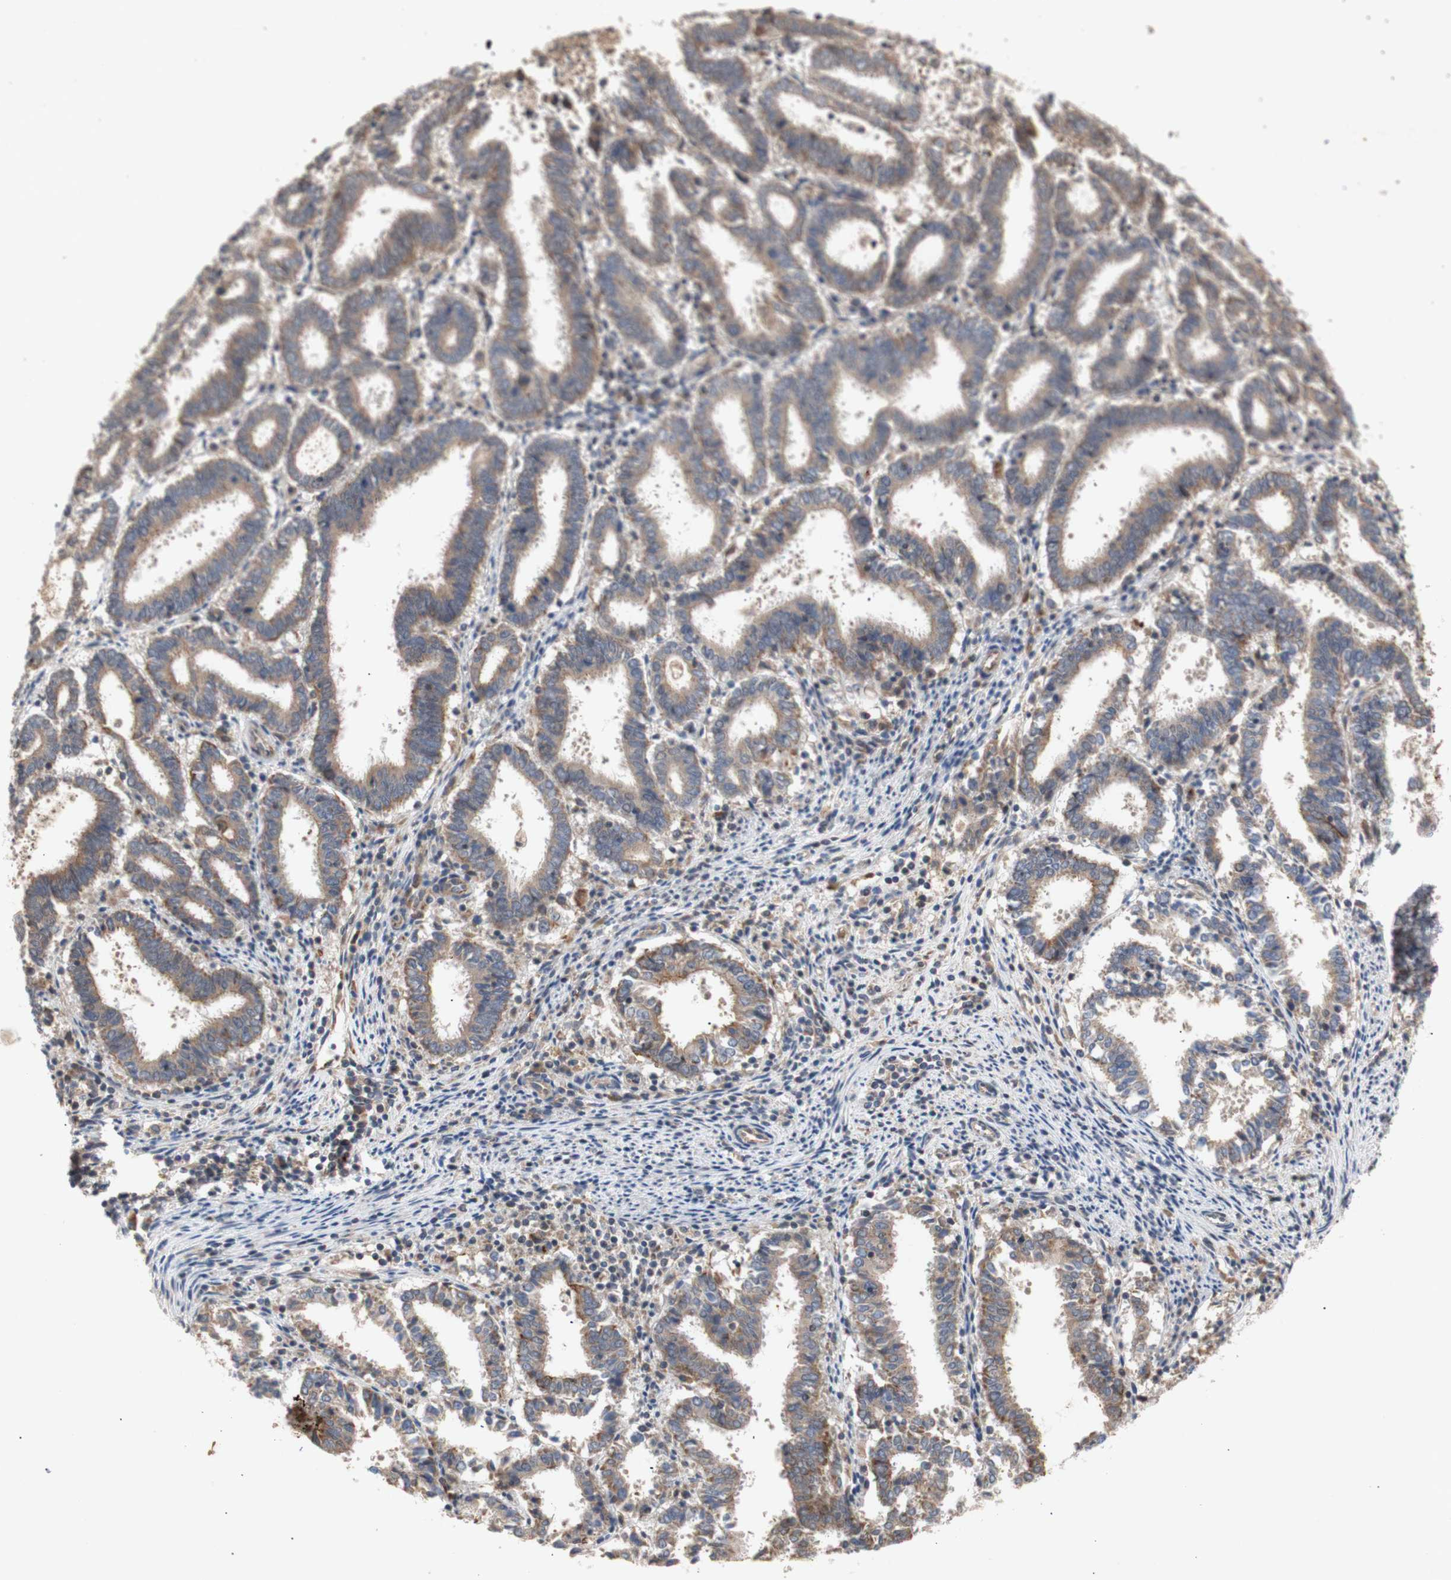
{"staining": {"intensity": "weak", "quantity": ">75%", "location": "cytoplasmic/membranous"}, "tissue": "endometrial cancer", "cell_type": "Tumor cells", "image_type": "cancer", "snomed": [{"axis": "morphology", "description": "Adenocarcinoma, NOS"}, {"axis": "topography", "description": "Uterus"}], "caption": "Weak cytoplasmic/membranous expression is present in about >75% of tumor cells in adenocarcinoma (endometrial).", "gene": "PKN1", "patient": {"sex": "female", "age": 83}}